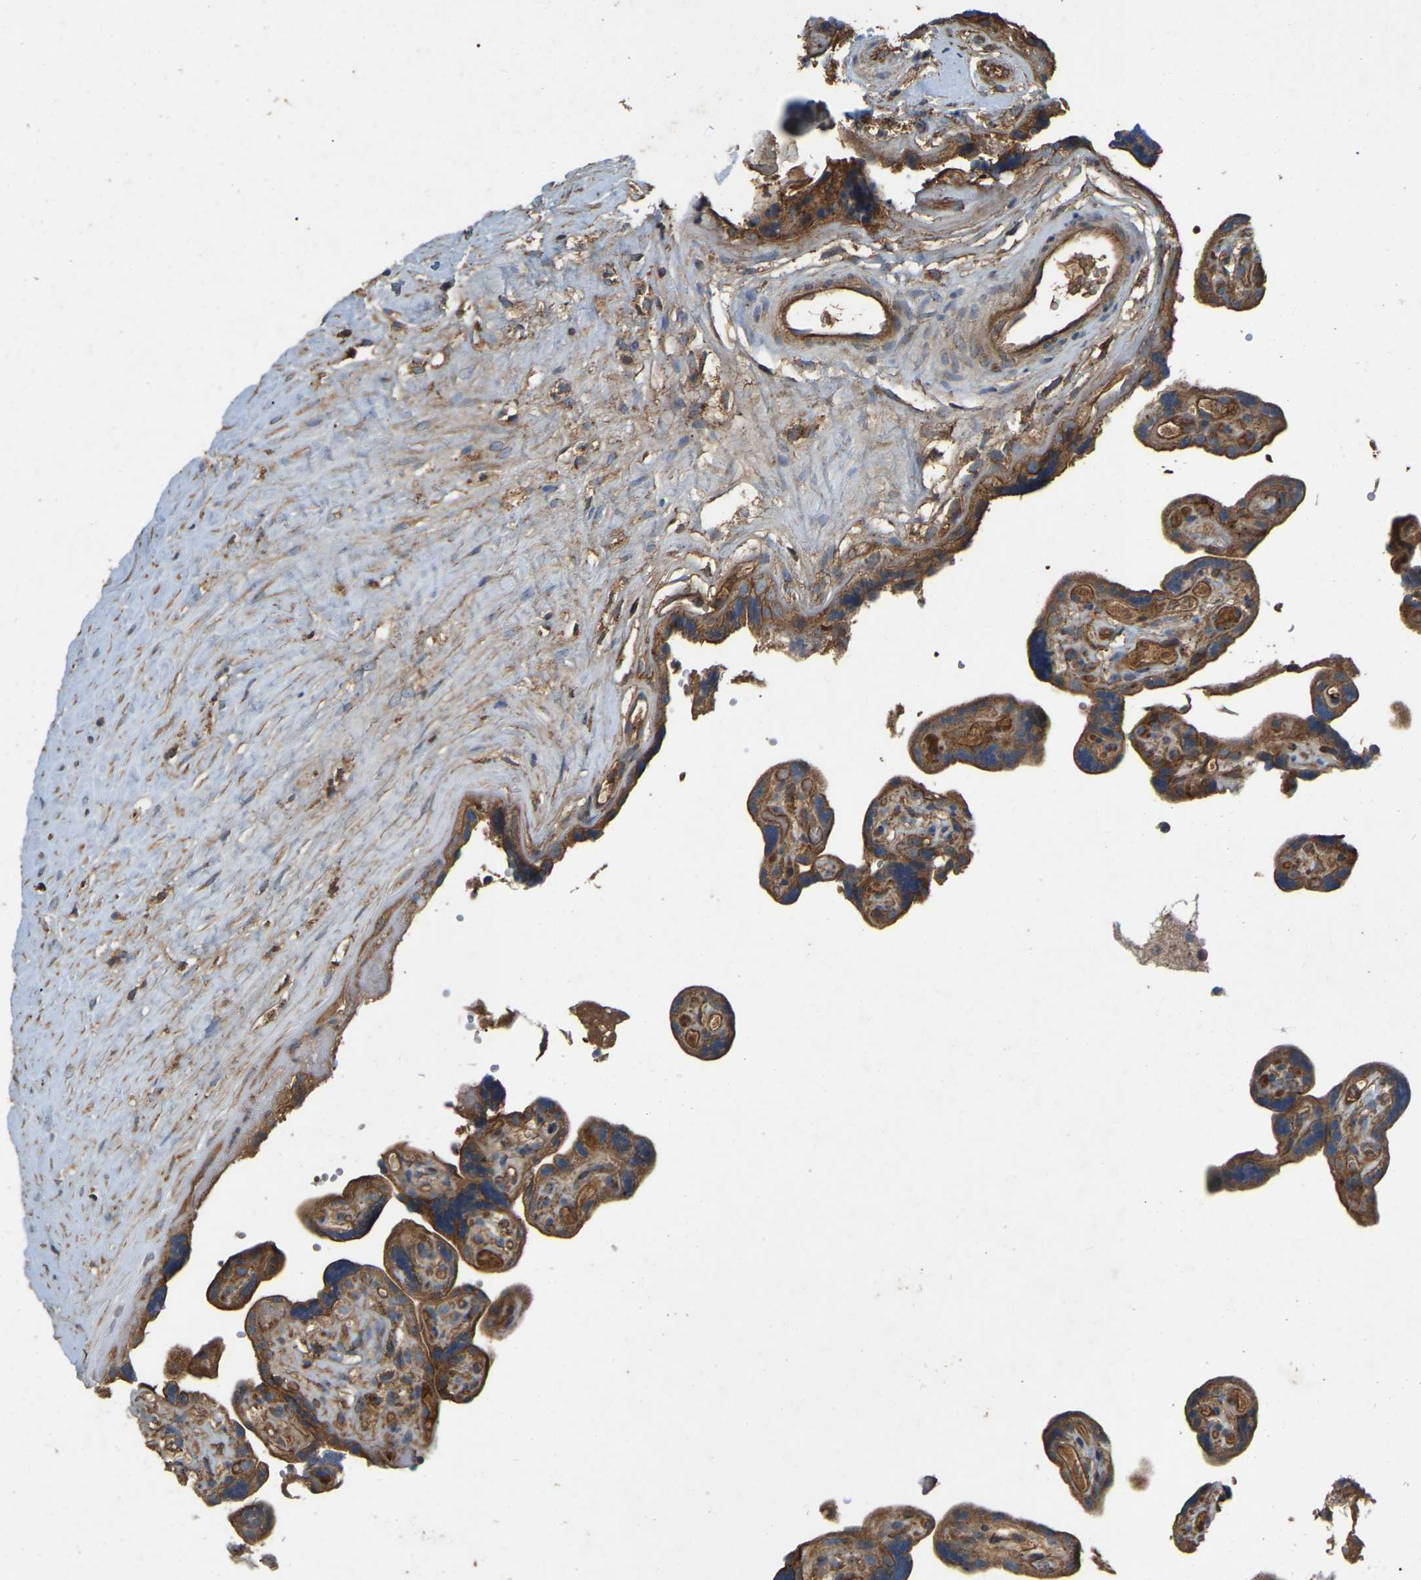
{"staining": {"intensity": "strong", "quantity": ">75%", "location": "cytoplasmic/membranous"}, "tissue": "placenta", "cell_type": "Decidual cells", "image_type": "normal", "snomed": [{"axis": "morphology", "description": "Normal tissue, NOS"}, {"axis": "topography", "description": "Placenta"}], "caption": "Protein analysis of benign placenta exhibits strong cytoplasmic/membranous expression in about >75% of decidual cells.", "gene": "SAMD9L", "patient": {"sex": "female", "age": 30}}